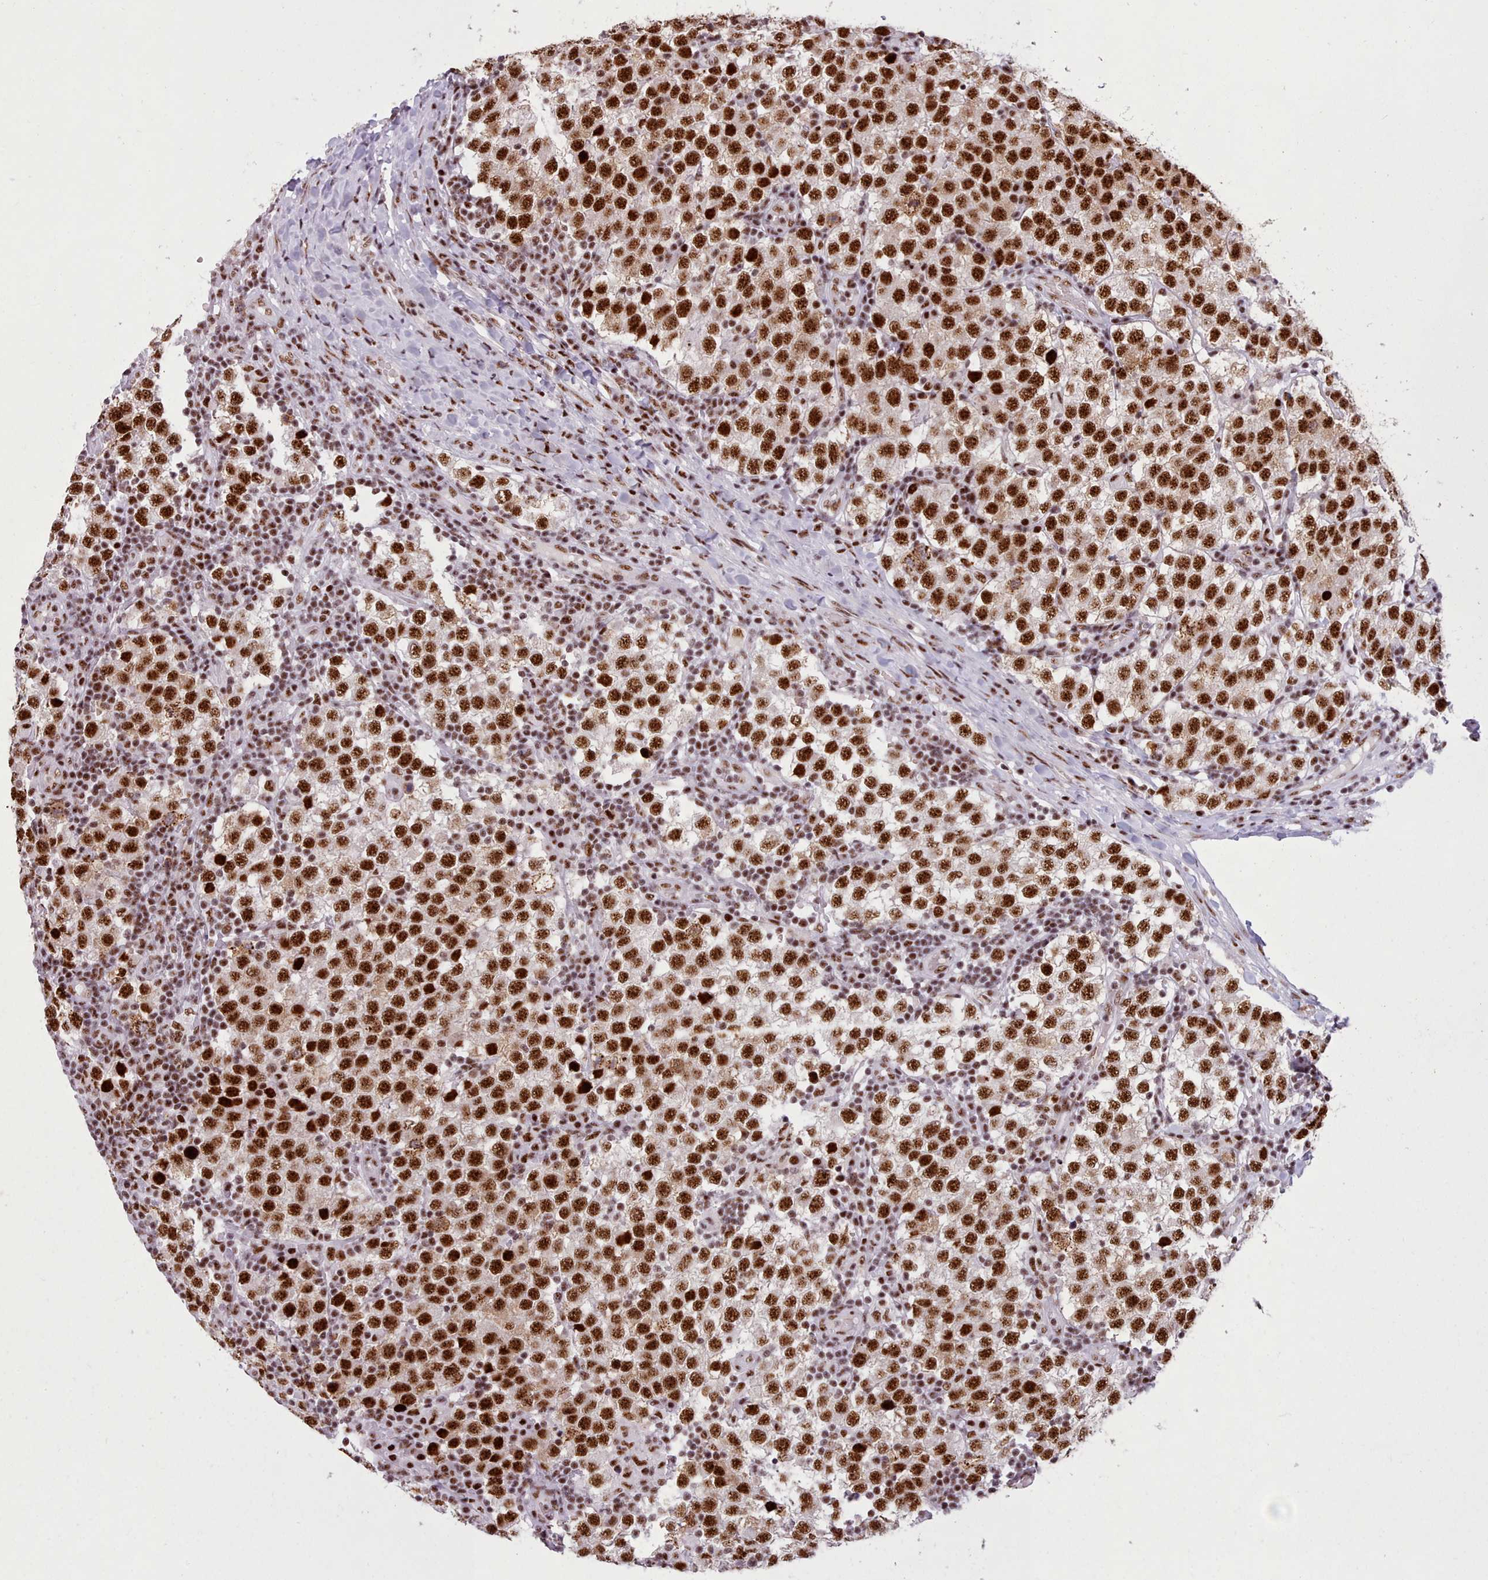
{"staining": {"intensity": "strong", "quantity": ">75%", "location": "nuclear"}, "tissue": "testis cancer", "cell_type": "Tumor cells", "image_type": "cancer", "snomed": [{"axis": "morphology", "description": "Seminoma, NOS"}, {"axis": "topography", "description": "Testis"}], "caption": "Immunohistochemistry (DAB) staining of testis cancer shows strong nuclear protein staining in approximately >75% of tumor cells. (Brightfield microscopy of DAB IHC at high magnification).", "gene": "TMEM35B", "patient": {"sex": "male", "age": 34}}